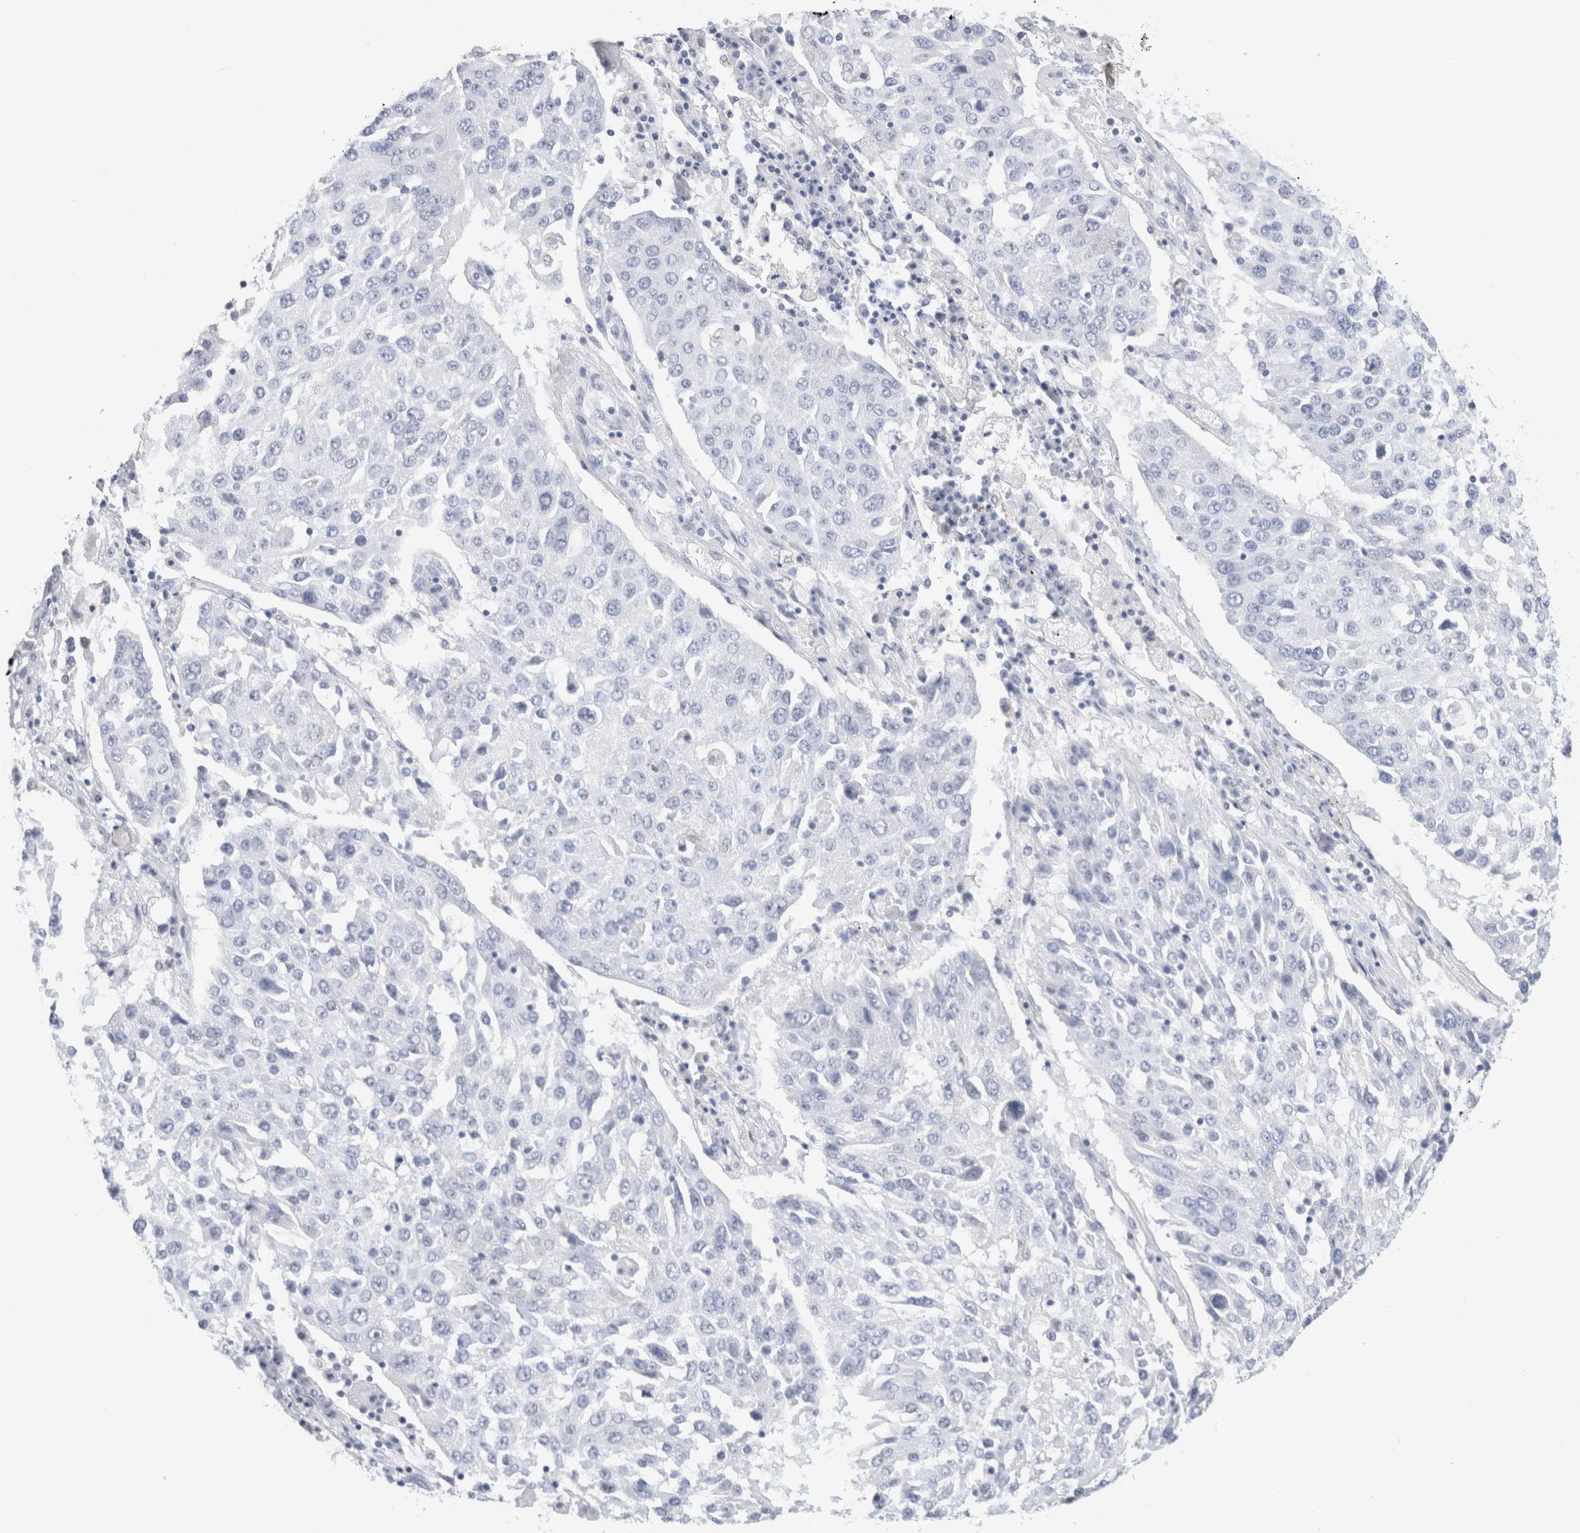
{"staining": {"intensity": "negative", "quantity": "none", "location": "none"}, "tissue": "lung cancer", "cell_type": "Tumor cells", "image_type": "cancer", "snomed": [{"axis": "morphology", "description": "Squamous cell carcinoma, NOS"}, {"axis": "topography", "description": "Lung"}], "caption": "Human lung cancer (squamous cell carcinoma) stained for a protein using immunohistochemistry (IHC) displays no expression in tumor cells.", "gene": "ECHDC2", "patient": {"sex": "male", "age": 65}}